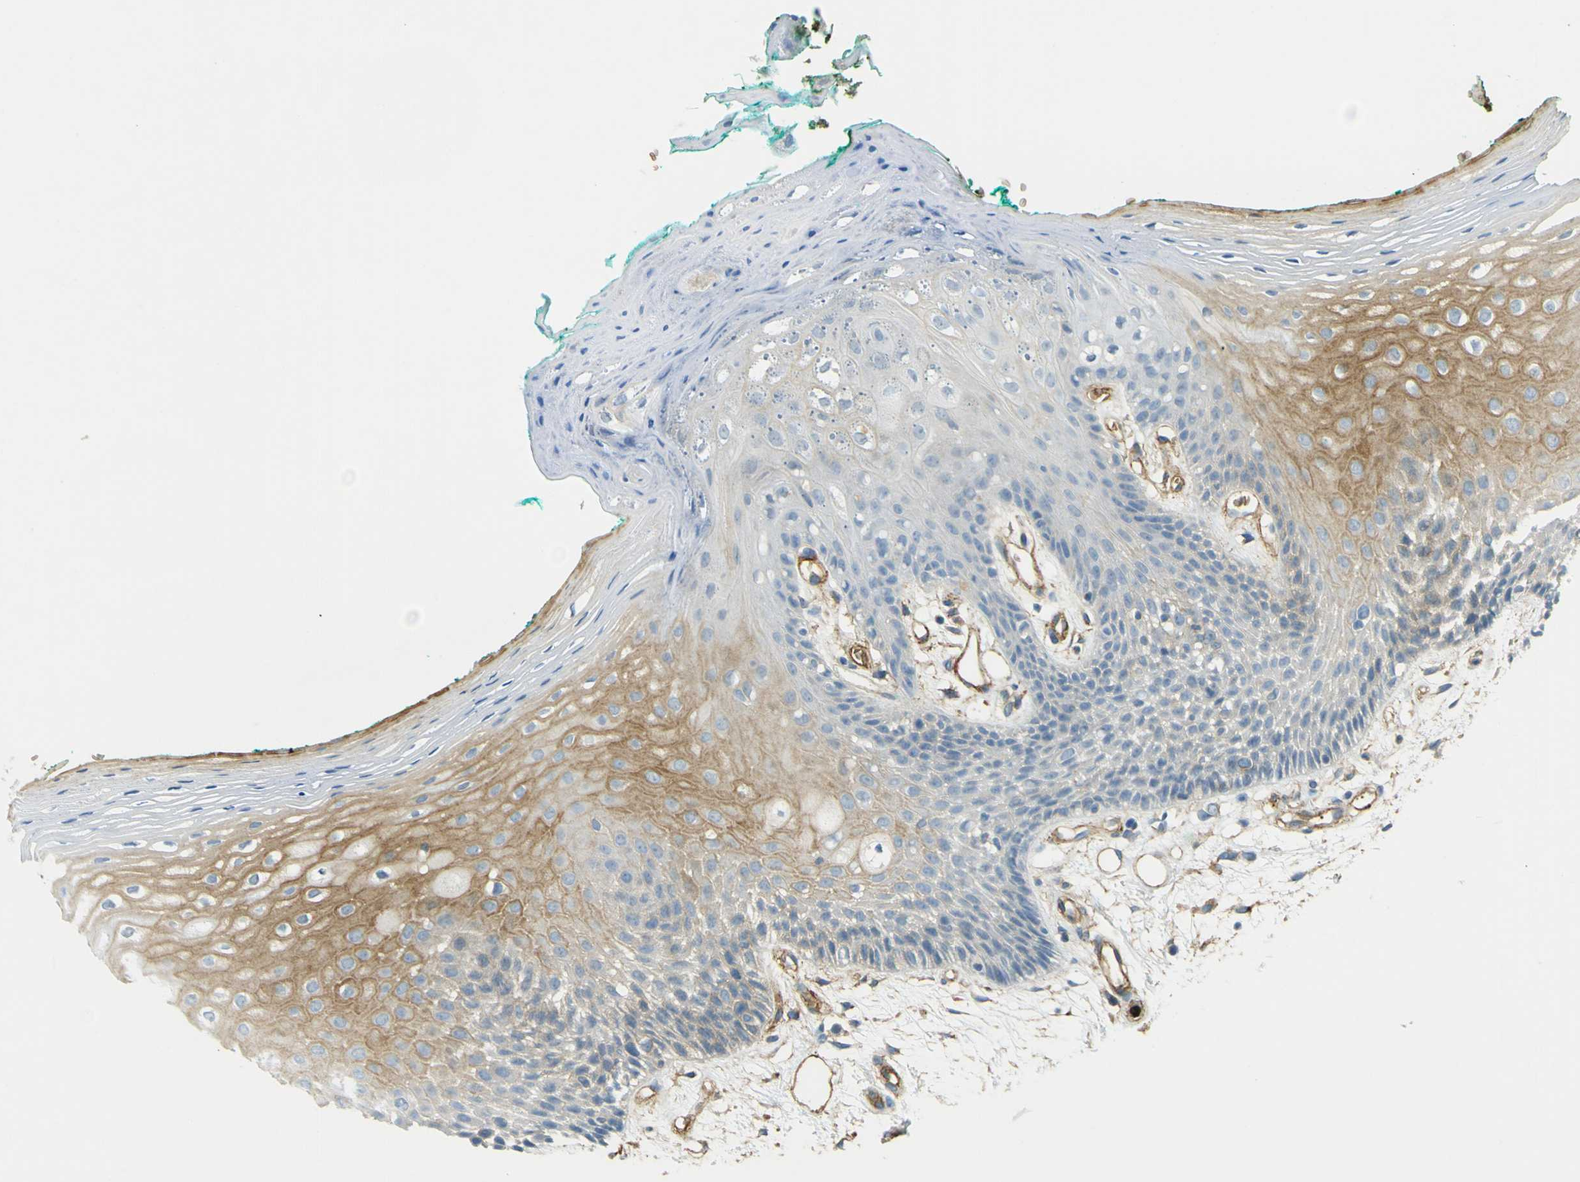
{"staining": {"intensity": "moderate", "quantity": "25%-75%", "location": "cytoplasmic/membranous"}, "tissue": "oral mucosa", "cell_type": "Squamous epithelial cells", "image_type": "normal", "snomed": [{"axis": "morphology", "description": "Normal tissue, NOS"}, {"axis": "topography", "description": "Skeletal muscle"}, {"axis": "topography", "description": "Oral tissue"}, {"axis": "topography", "description": "Peripheral nerve tissue"}], "caption": "Unremarkable oral mucosa displays moderate cytoplasmic/membranous expression in approximately 25%-75% of squamous epithelial cells.", "gene": "PLXDC1", "patient": {"sex": "female", "age": 84}}